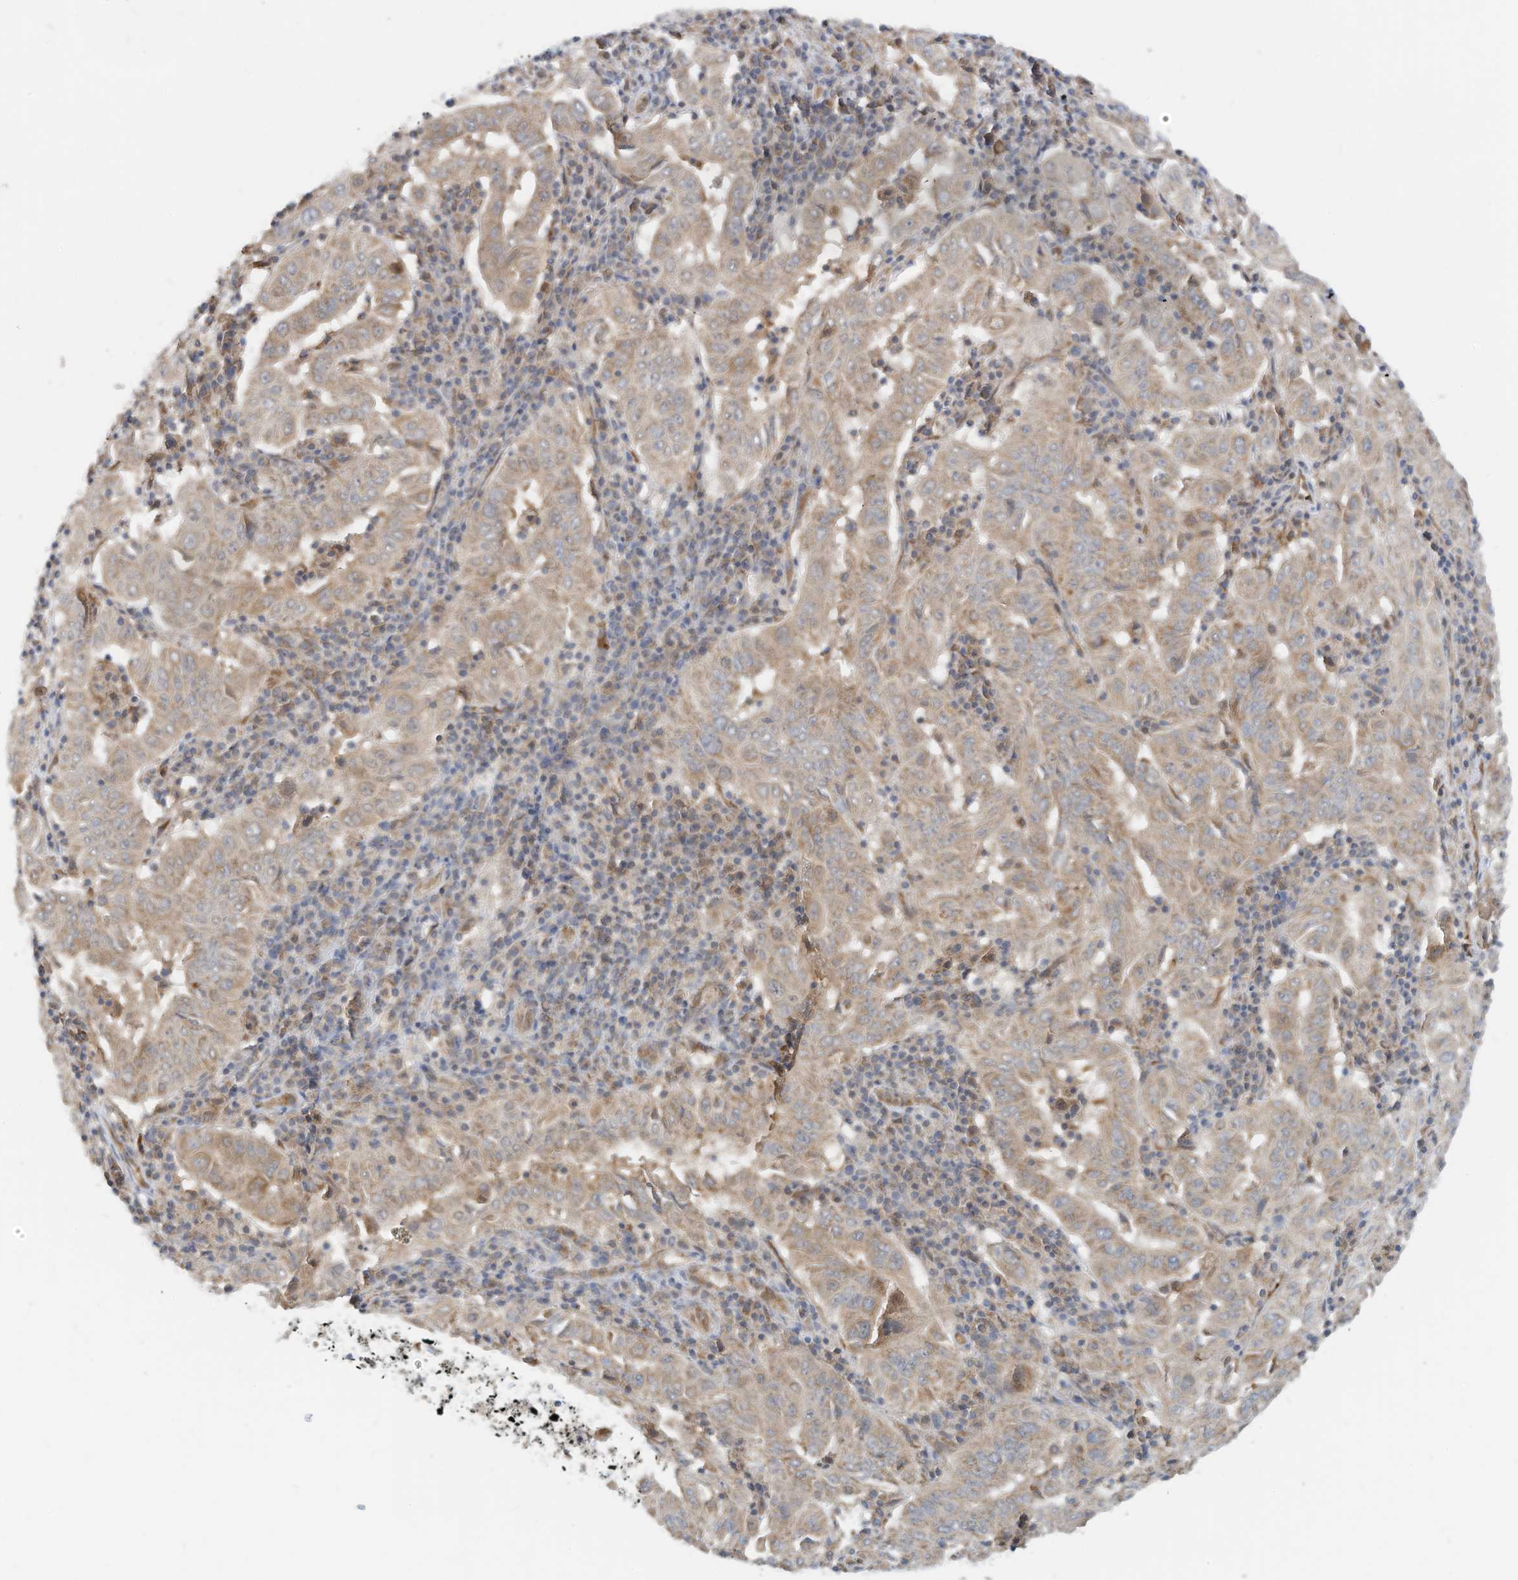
{"staining": {"intensity": "moderate", "quantity": "<25%", "location": "cytoplasmic/membranous"}, "tissue": "pancreatic cancer", "cell_type": "Tumor cells", "image_type": "cancer", "snomed": [{"axis": "morphology", "description": "Adenocarcinoma, NOS"}, {"axis": "topography", "description": "Pancreas"}], "caption": "Tumor cells exhibit low levels of moderate cytoplasmic/membranous staining in about <25% of cells in human adenocarcinoma (pancreatic).", "gene": "METTL6", "patient": {"sex": "male", "age": 63}}